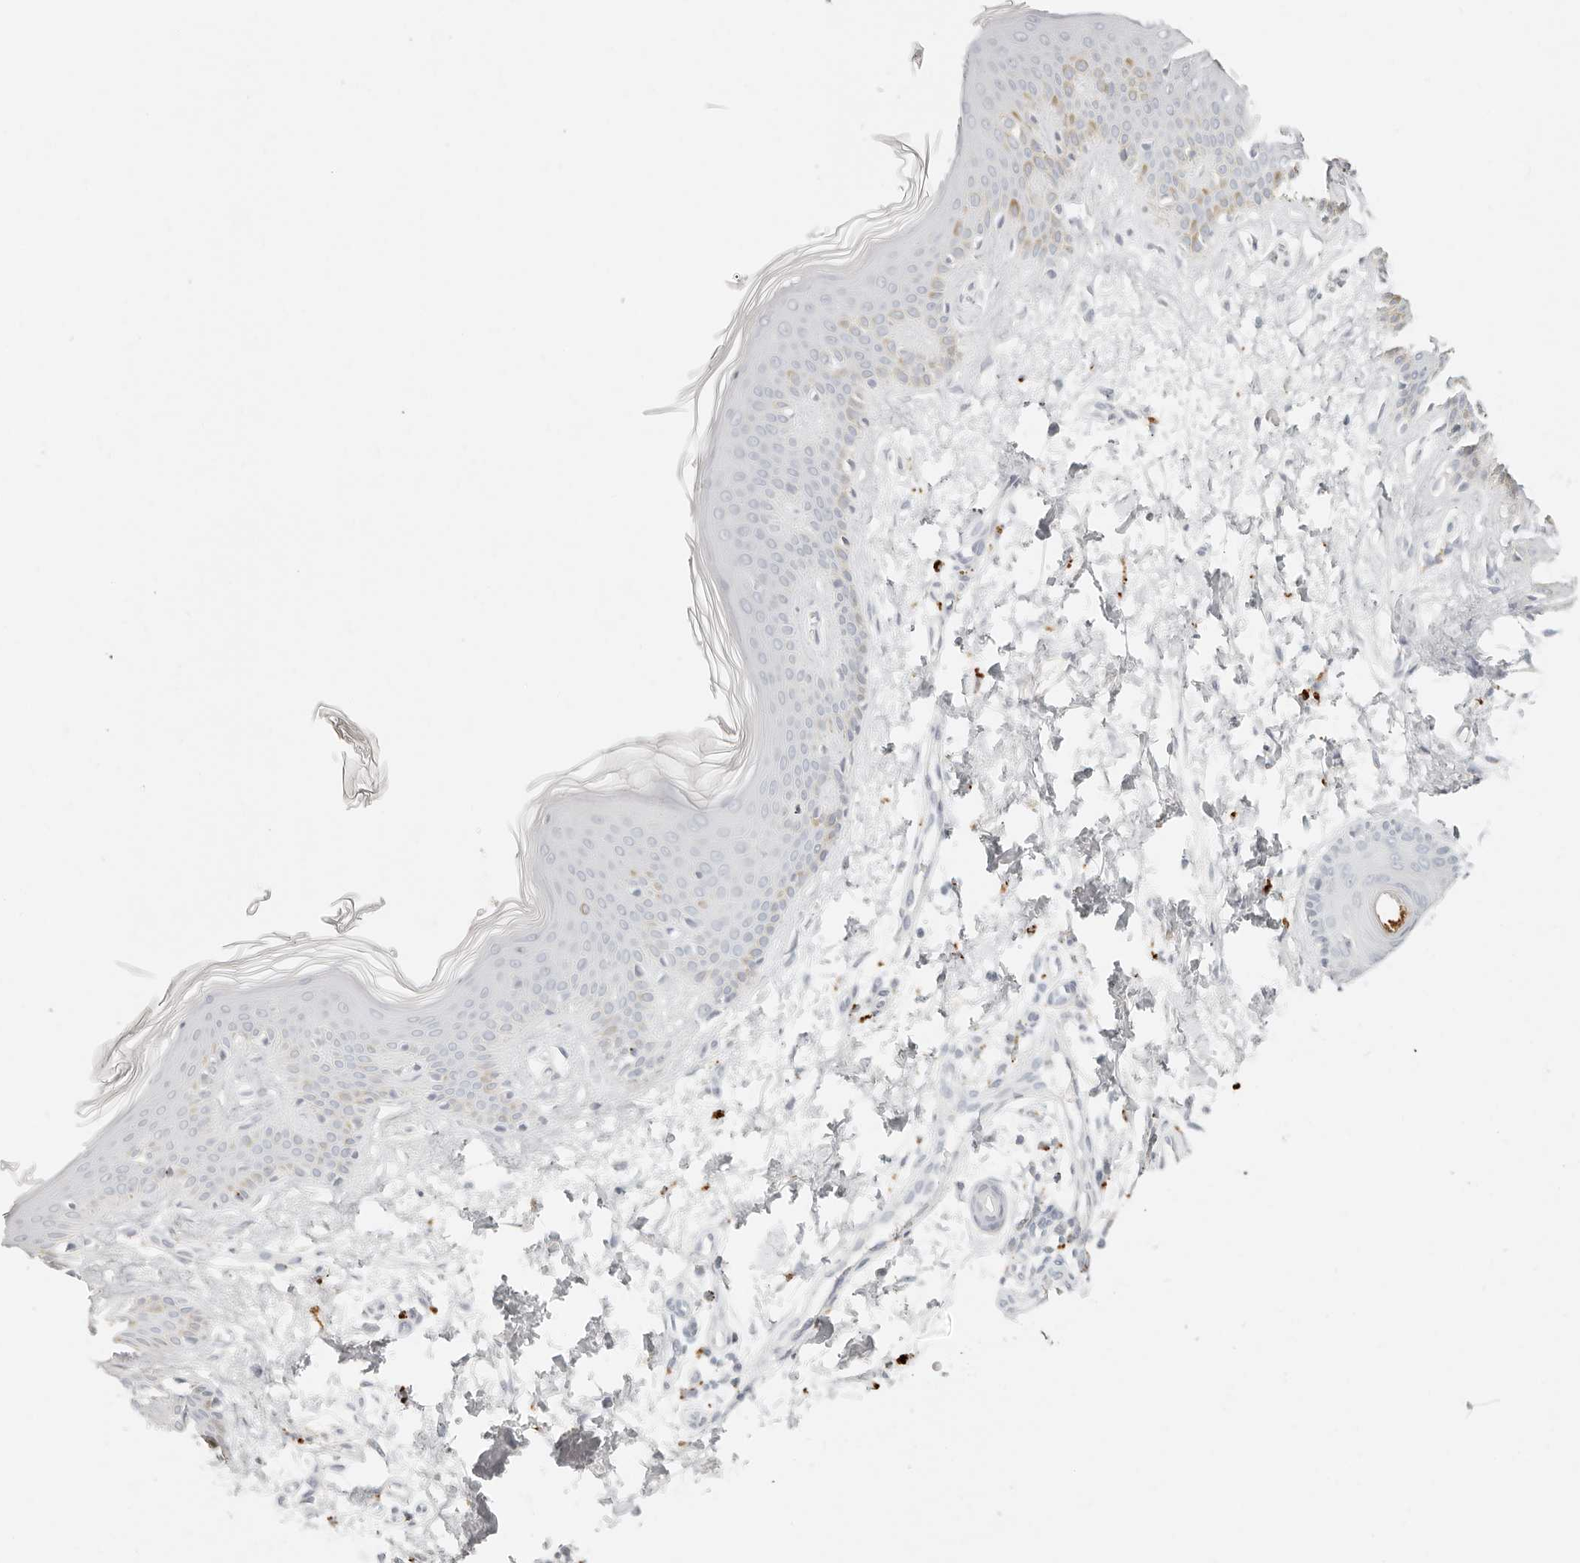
{"staining": {"intensity": "negative", "quantity": "none", "location": "none"}, "tissue": "skin", "cell_type": "Fibroblasts", "image_type": "normal", "snomed": [{"axis": "morphology", "description": "Normal tissue, NOS"}, {"axis": "topography", "description": "Skin"}], "caption": "A high-resolution image shows IHC staining of normal skin, which shows no significant positivity in fibroblasts.", "gene": "RNASET2", "patient": {"sex": "male", "age": 37}}